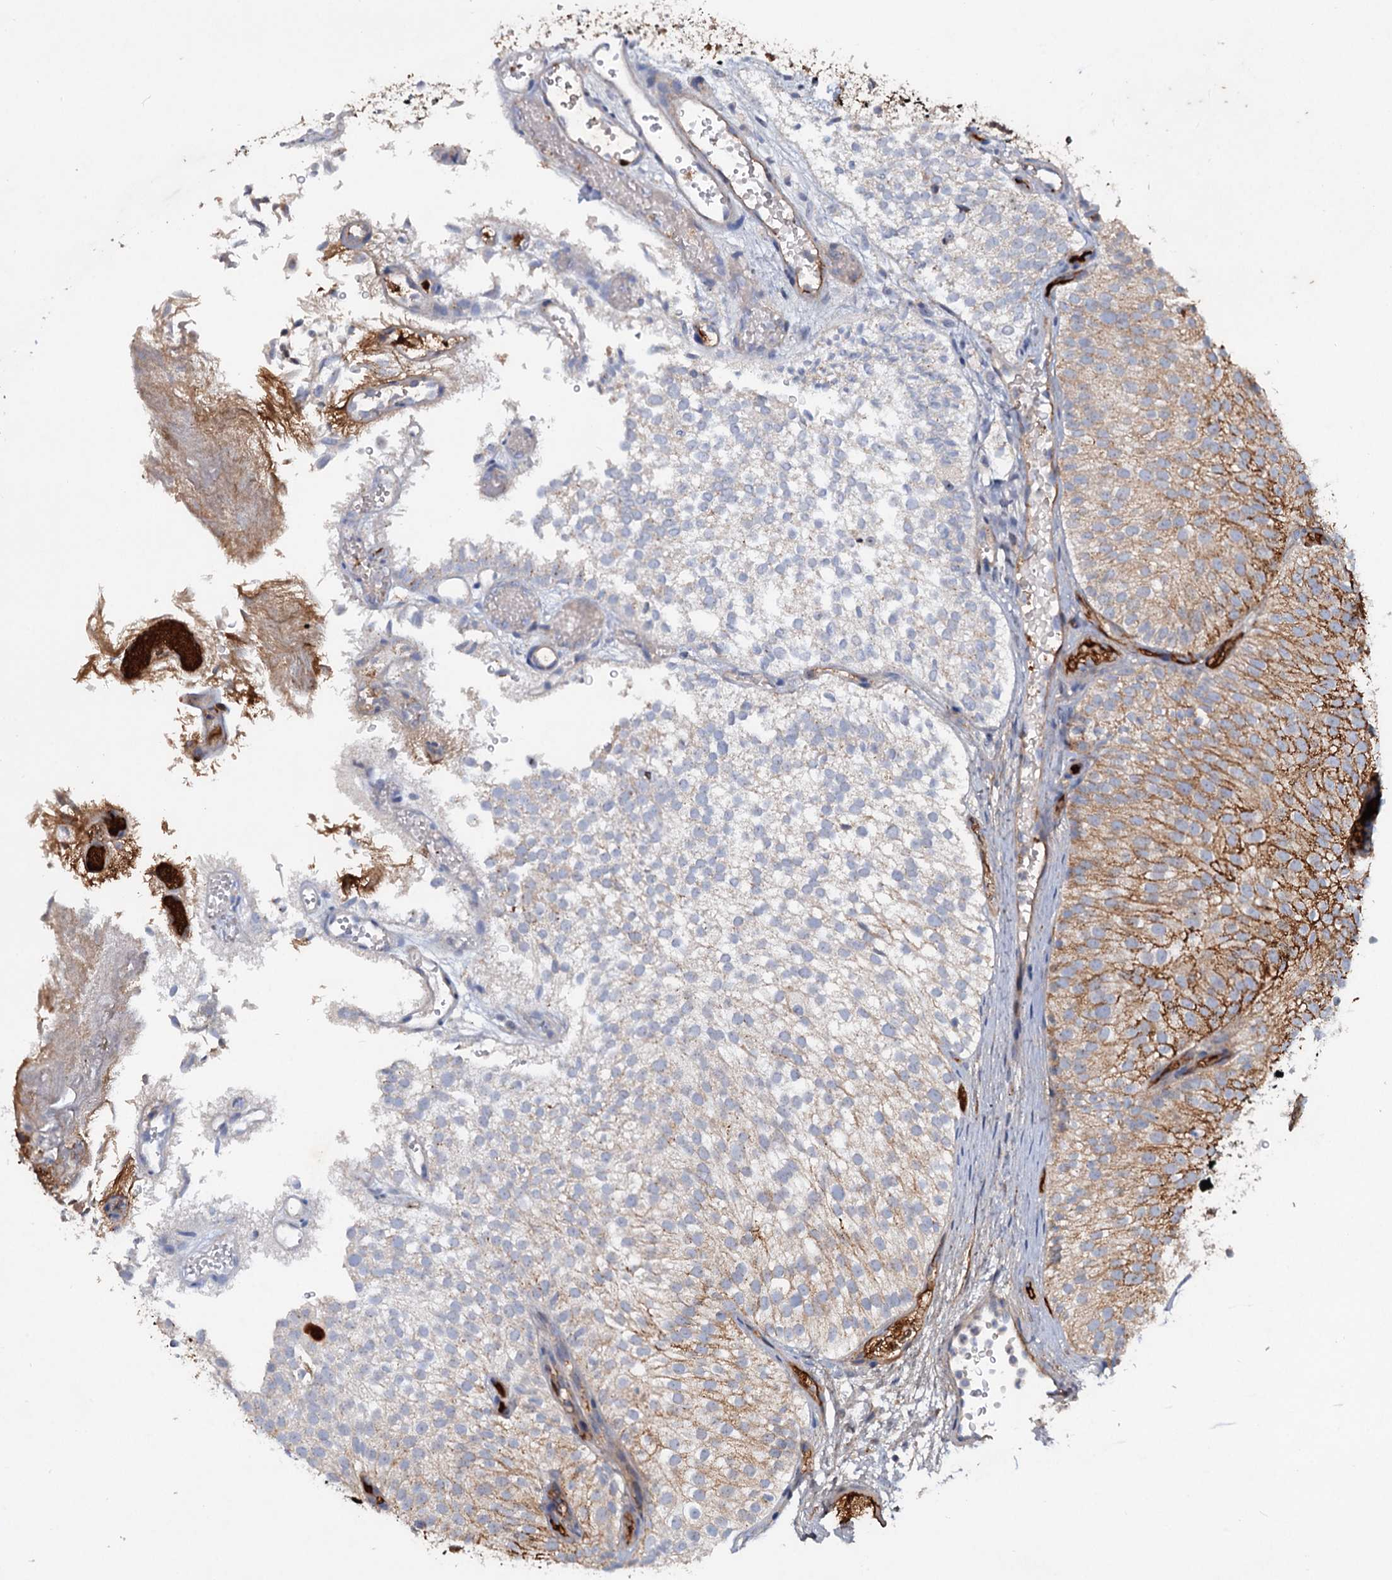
{"staining": {"intensity": "strong", "quantity": "25%-75%", "location": "cytoplasmic/membranous"}, "tissue": "urothelial cancer", "cell_type": "Tumor cells", "image_type": "cancer", "snomed": [{"axis": "morphology", "description": "Urothelial carcinoma, Low grade"}, {"axis": "topography", "description": "Urinary bladder"}], "caption": "Immunohistochemistry (IHC) photomicrograph of human low-grade urothelial carcinoma stained for a protein (brown), which shows high levels of strong cytoplasmic/membranous positivity in about 25%-75% of tumor cells.", "gene": "CHRD", "patient": {"sex": "male", "age": 78}}